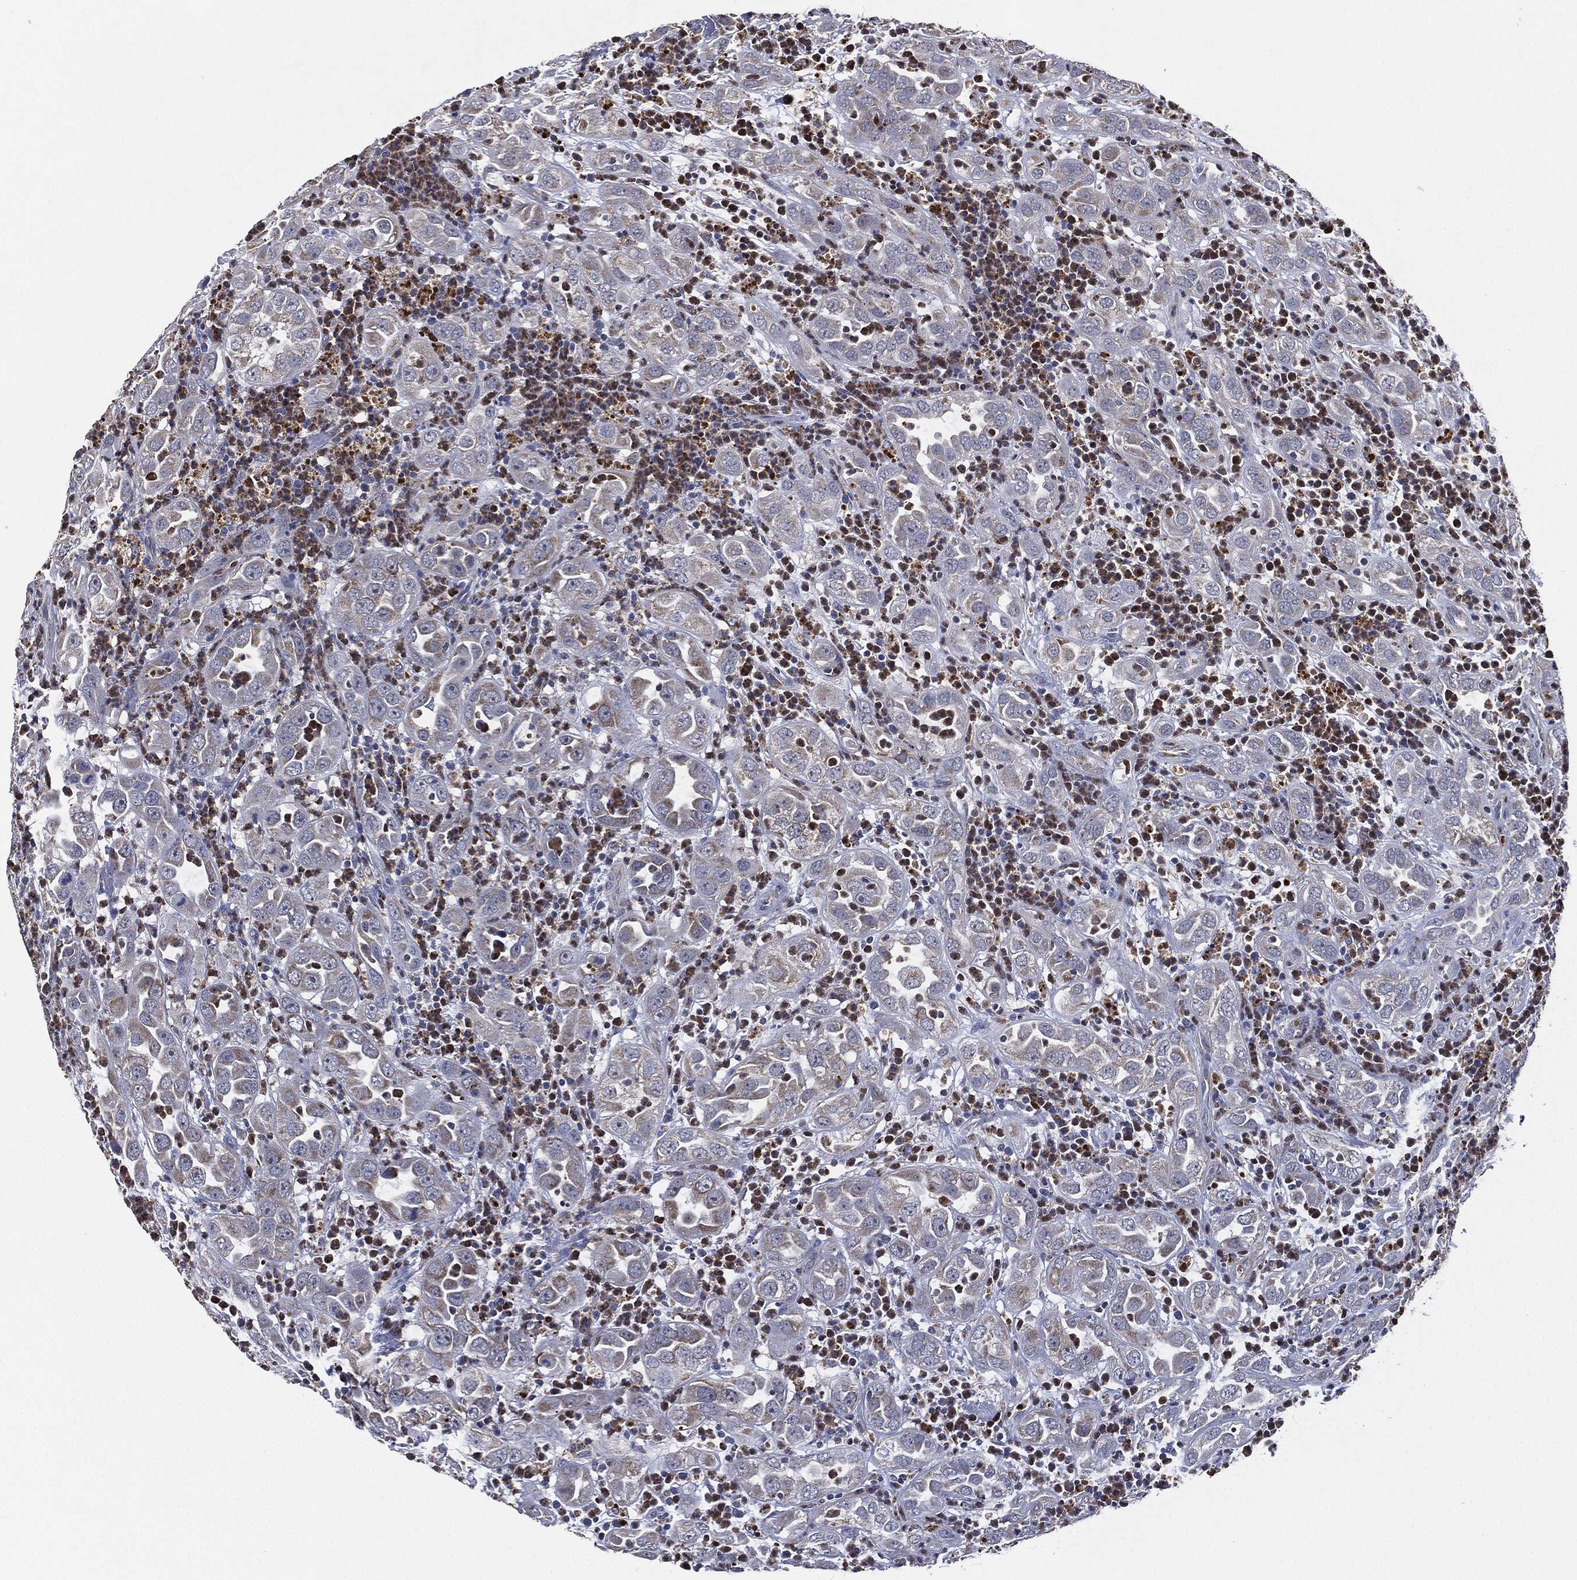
{"staining": {"intensity": "negative", "quantity": "none", "location": "none"}, "tissue": "urothelial cancer", "cell_type": "Tumor cells", "image_type": "cancer", "snomed": [{"axis": "morphology", "description": "Urothelial carcinoma, High grade"}, {"axis": "topography", "description": "Urinary bladder"}], "caption": "Micrograph shows no protein positivity in tumor cells of urothelial carcinoma (high-grade) tissue.", "gene": "NDUFV2", "patient": {"sex": "female", "age": 41}}